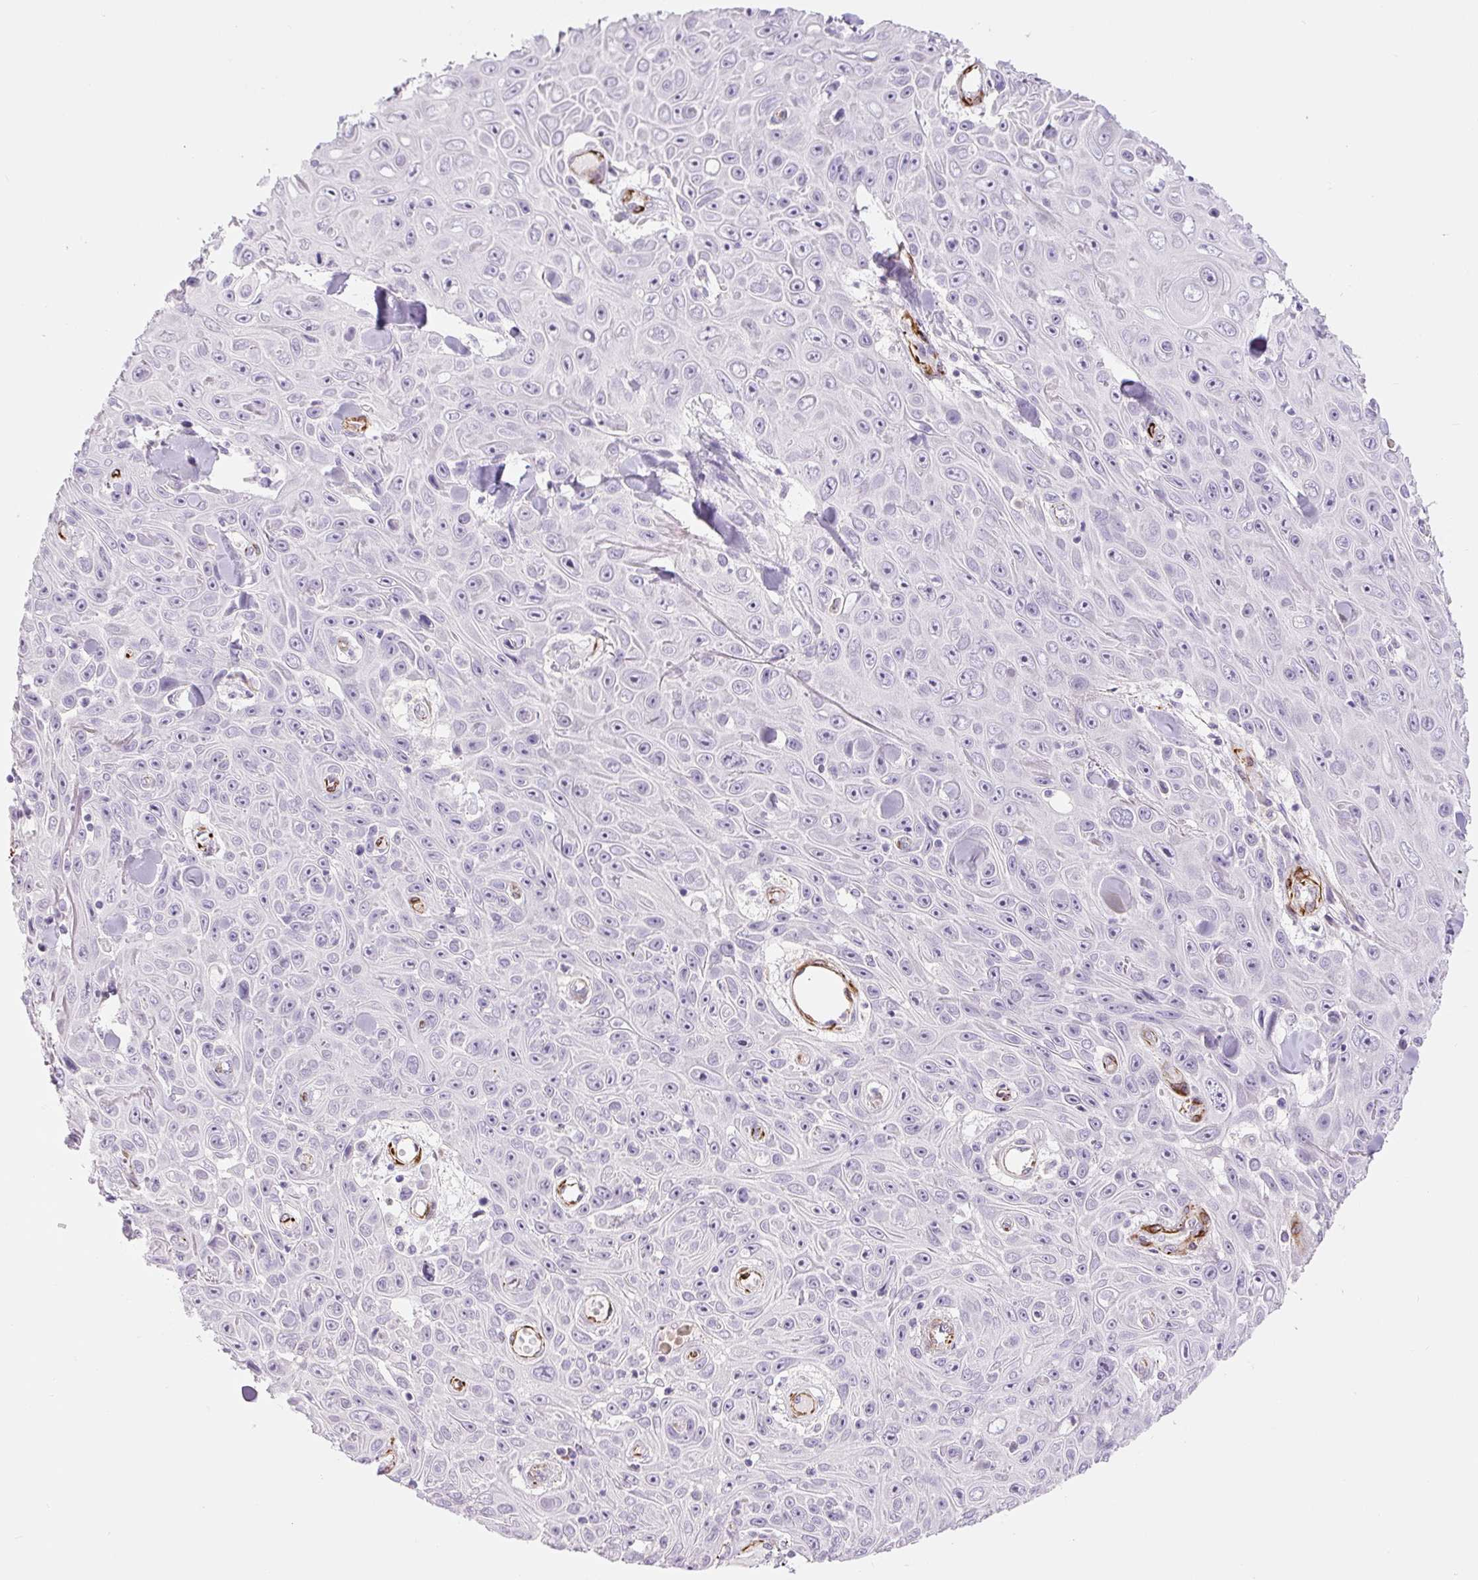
{"staining": {"intensity": "negative", "quantity": "none", "location": "none"}, "tissue": "skin cancer", "cell_type": "Tumor cells", "image_type": "cancer", "snomed": [{"axis": "morphology", "description": "Squamous cell carcinoma, NOS"}, {"axis": "topography", "description": "Skin"}], "caption": "This is an immunohistochemistry (IHC) image of skin cancer. There is no staining in tumor cells.", "gene": "NES", "patient": {"sex": "male", "age": 82}}